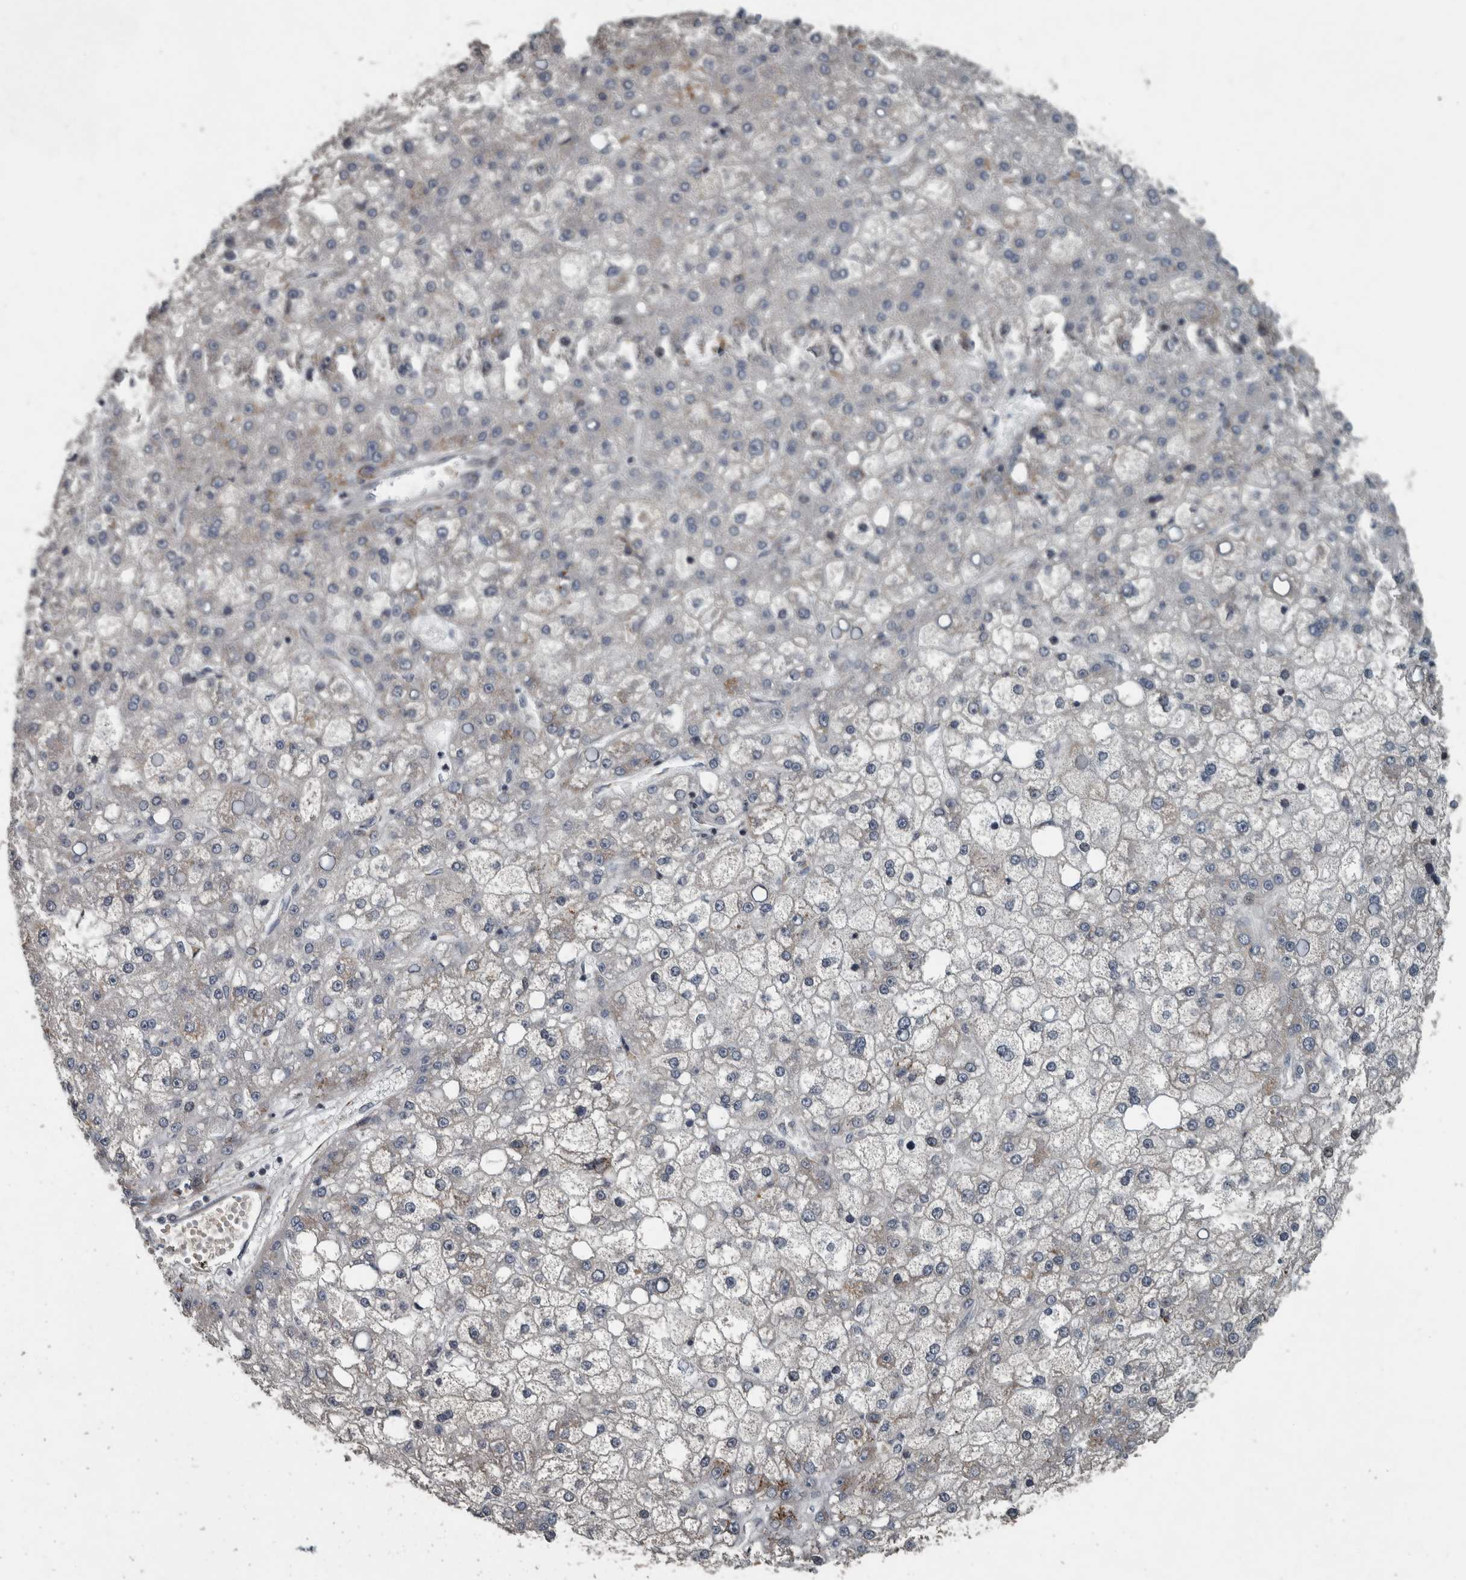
{"staining": {"intensity": "weak", "quantity": "<25%", "location": "cytoplasmic/membranous"}, "tissue": "liver cancer", "cell_type": "Tumor cells", "image_type": "cancer", "snomed": [{"axis": "morphology", "description": "Carcinoma, Hepatocellular, NOS"}, {"axis": "topography", "description": "Liver"}], "caption": "High magnification brightfield microscopy of liver cancer (hepatocellular carcinoma) stained with DAB (brown) and counterstained with hematoxylin (blue): tumor cells show no significant positivity. (DAB (3,3'-diaminobenzidine) immunohistochemistry (IHC), high magnification).", "gene": "ZNF345", "patient": {"sex": "male", "age": 67}}